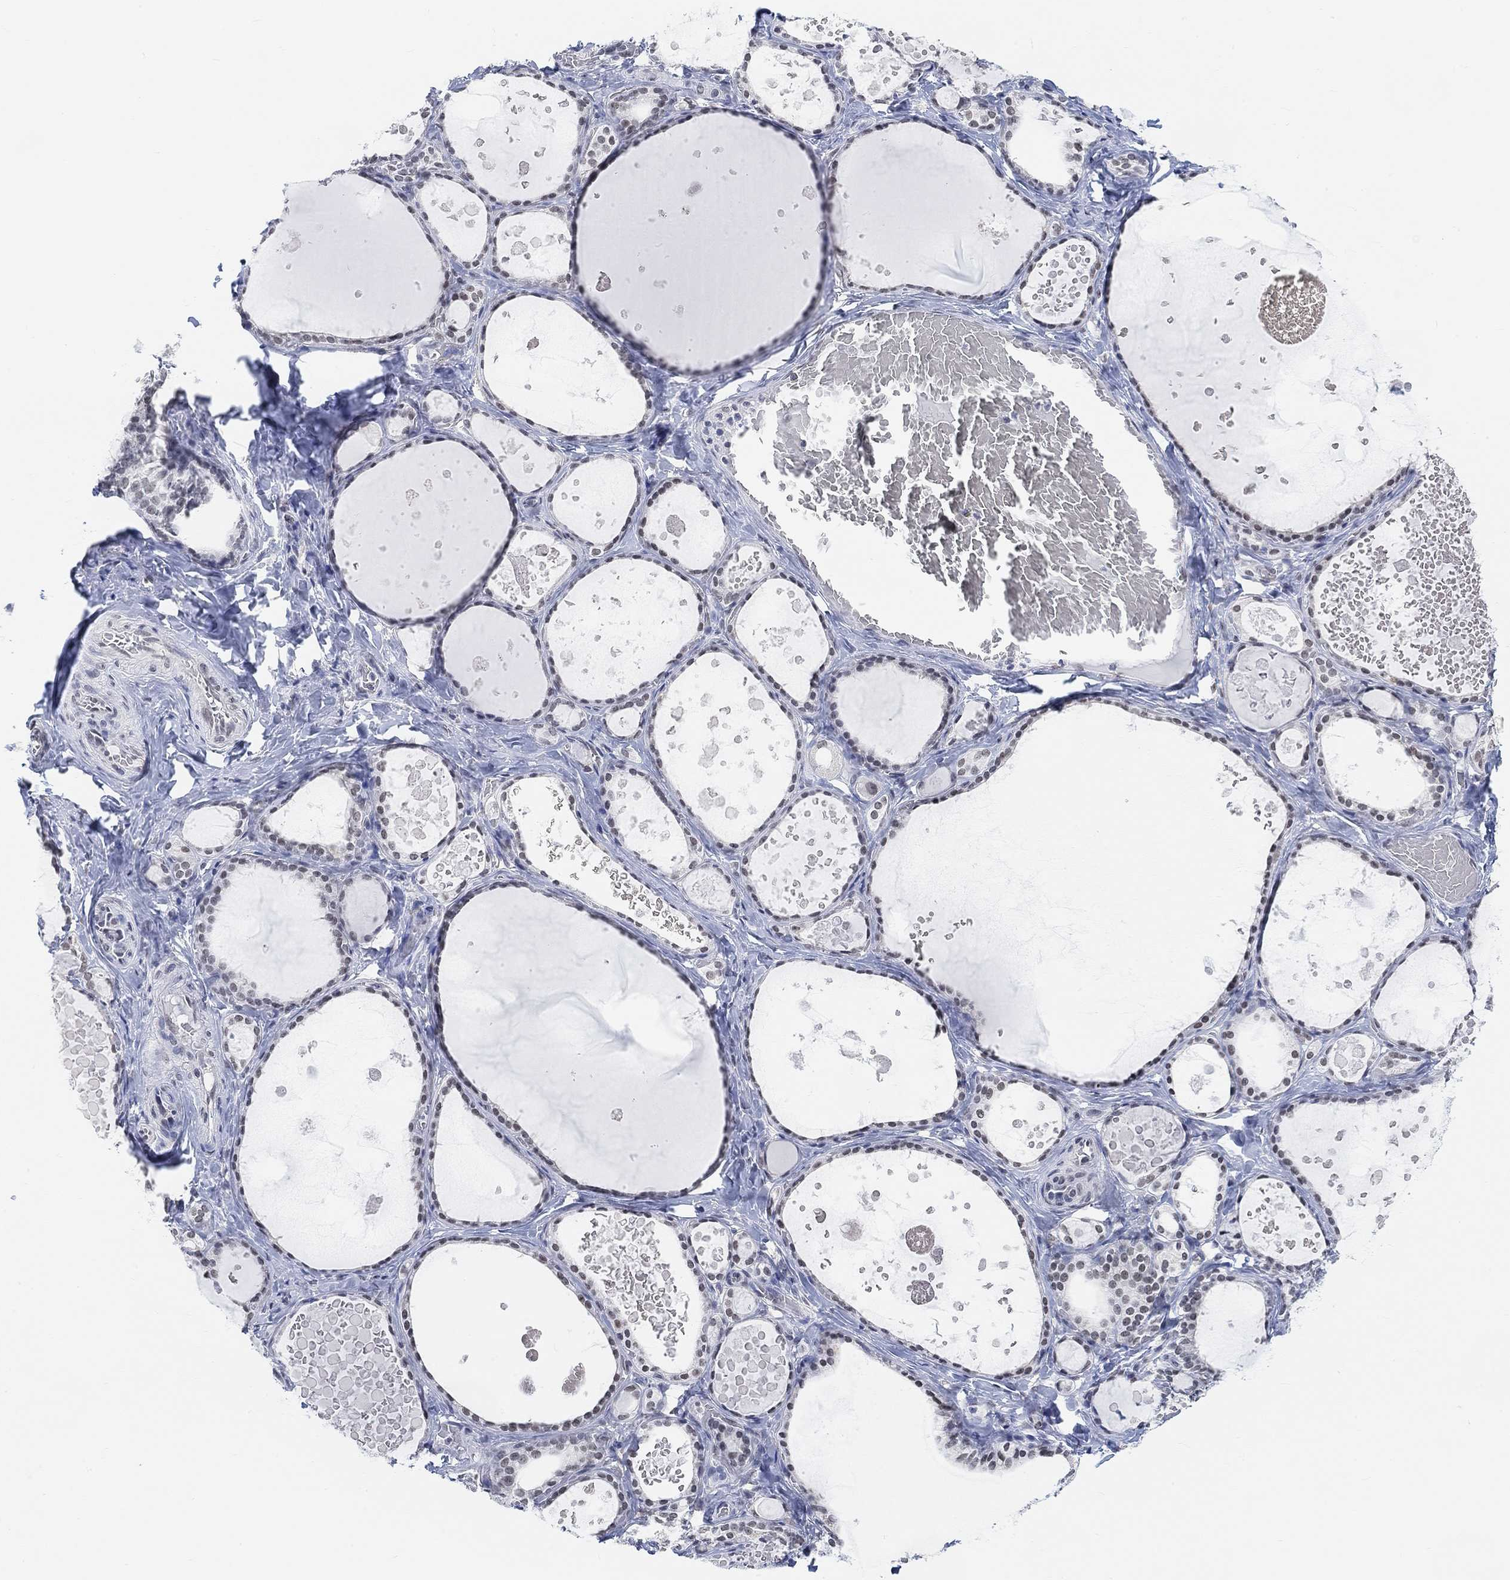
{"staining": {"intensity": "weak", "quantity": "<25%", "location": "nuclear"}, "tissue": "thyroid gland", "cell_type": "Glandular cells", "image_type": "normal", "snomed": [{"axis": "morphology", "description": "Normal tissue, NOS"}, {"axis": "topography", "description": "Thyroid gland"}], "caption": "Histopathology image shows no protein expression in glandular cells of normal thyroid gland.", "gene": "PURG", "patient": {"sex": "female", "age": 56}}